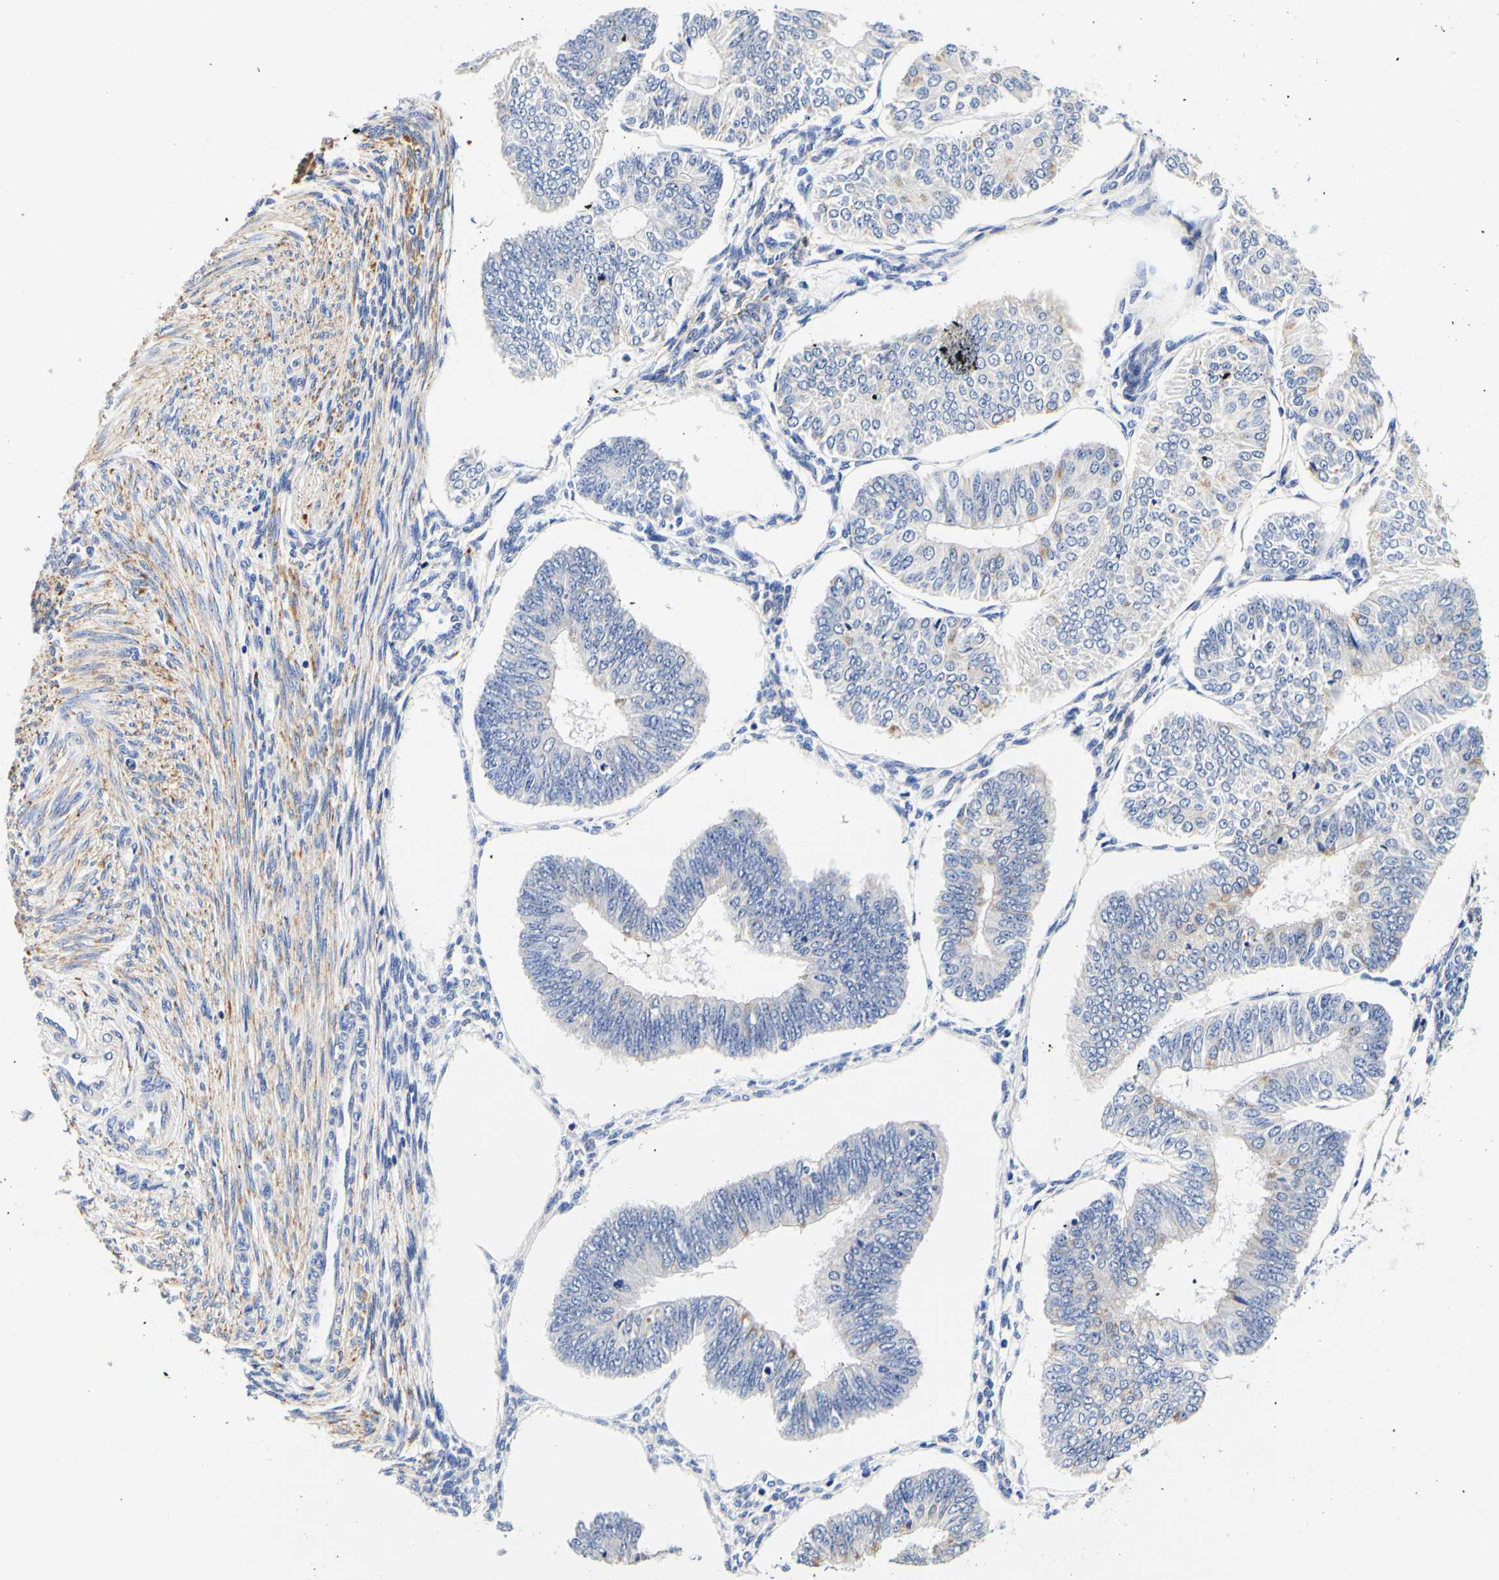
{"staining": {"intensity": "weak", "quantity": "<25%", "location": "cytoplasmic/membranous"}, "tissue": "endometrial cancer", "cell_type": "Tumor cells", "image_type": "cancer", "snomed": [{"axis": "morphology", "description": "Adenocarcinoma, NOS"}, {"axis": "topography", "description": "Endometrium"}], "caption": "Tumor cells are negative for protein expression in human endometrial cancer. (DAB (3,3'-diaminobenzidine) immunohistochemistry (IHC), high magnification).", "gene": "CAMK4", "patient": {"sex": "female", "age": 58}}